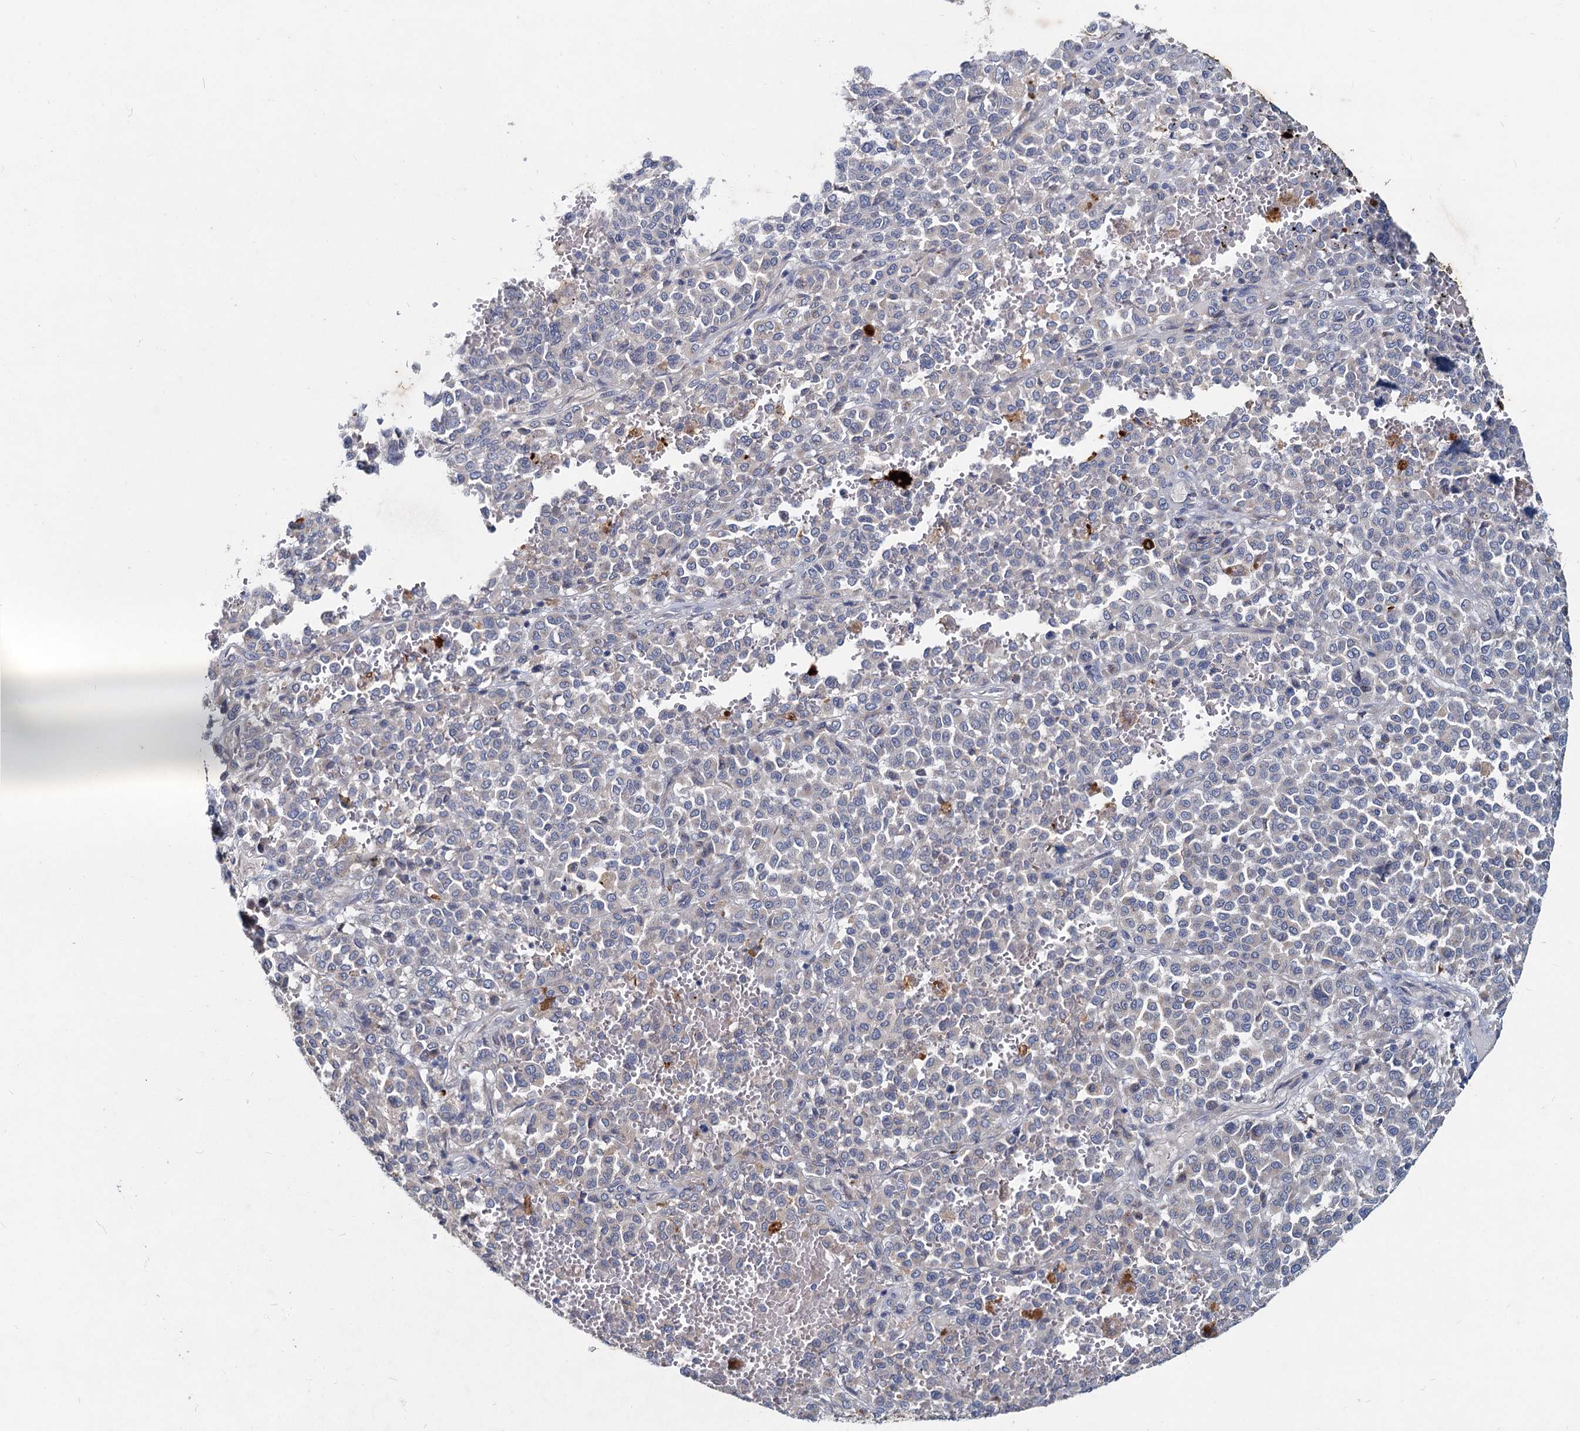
{"staining": {"intensity": "negative", "quantity": "none", "location": "none"}, "tissue": "melanoma", "cell_type": "Tumor cells", "image_type": "cancer", "snomed": [{"axis": "morphology", "description": "Malignant melanoma, Metastatic site"}, {"axis": "topography", "description": "Pancreas"}], "caption": "IHC of melanoma reveals no expression in tumor cells. Nuclei are stained in blue.", "gene": "TMX2", "patient": {"sex": "female", "age": 30}}